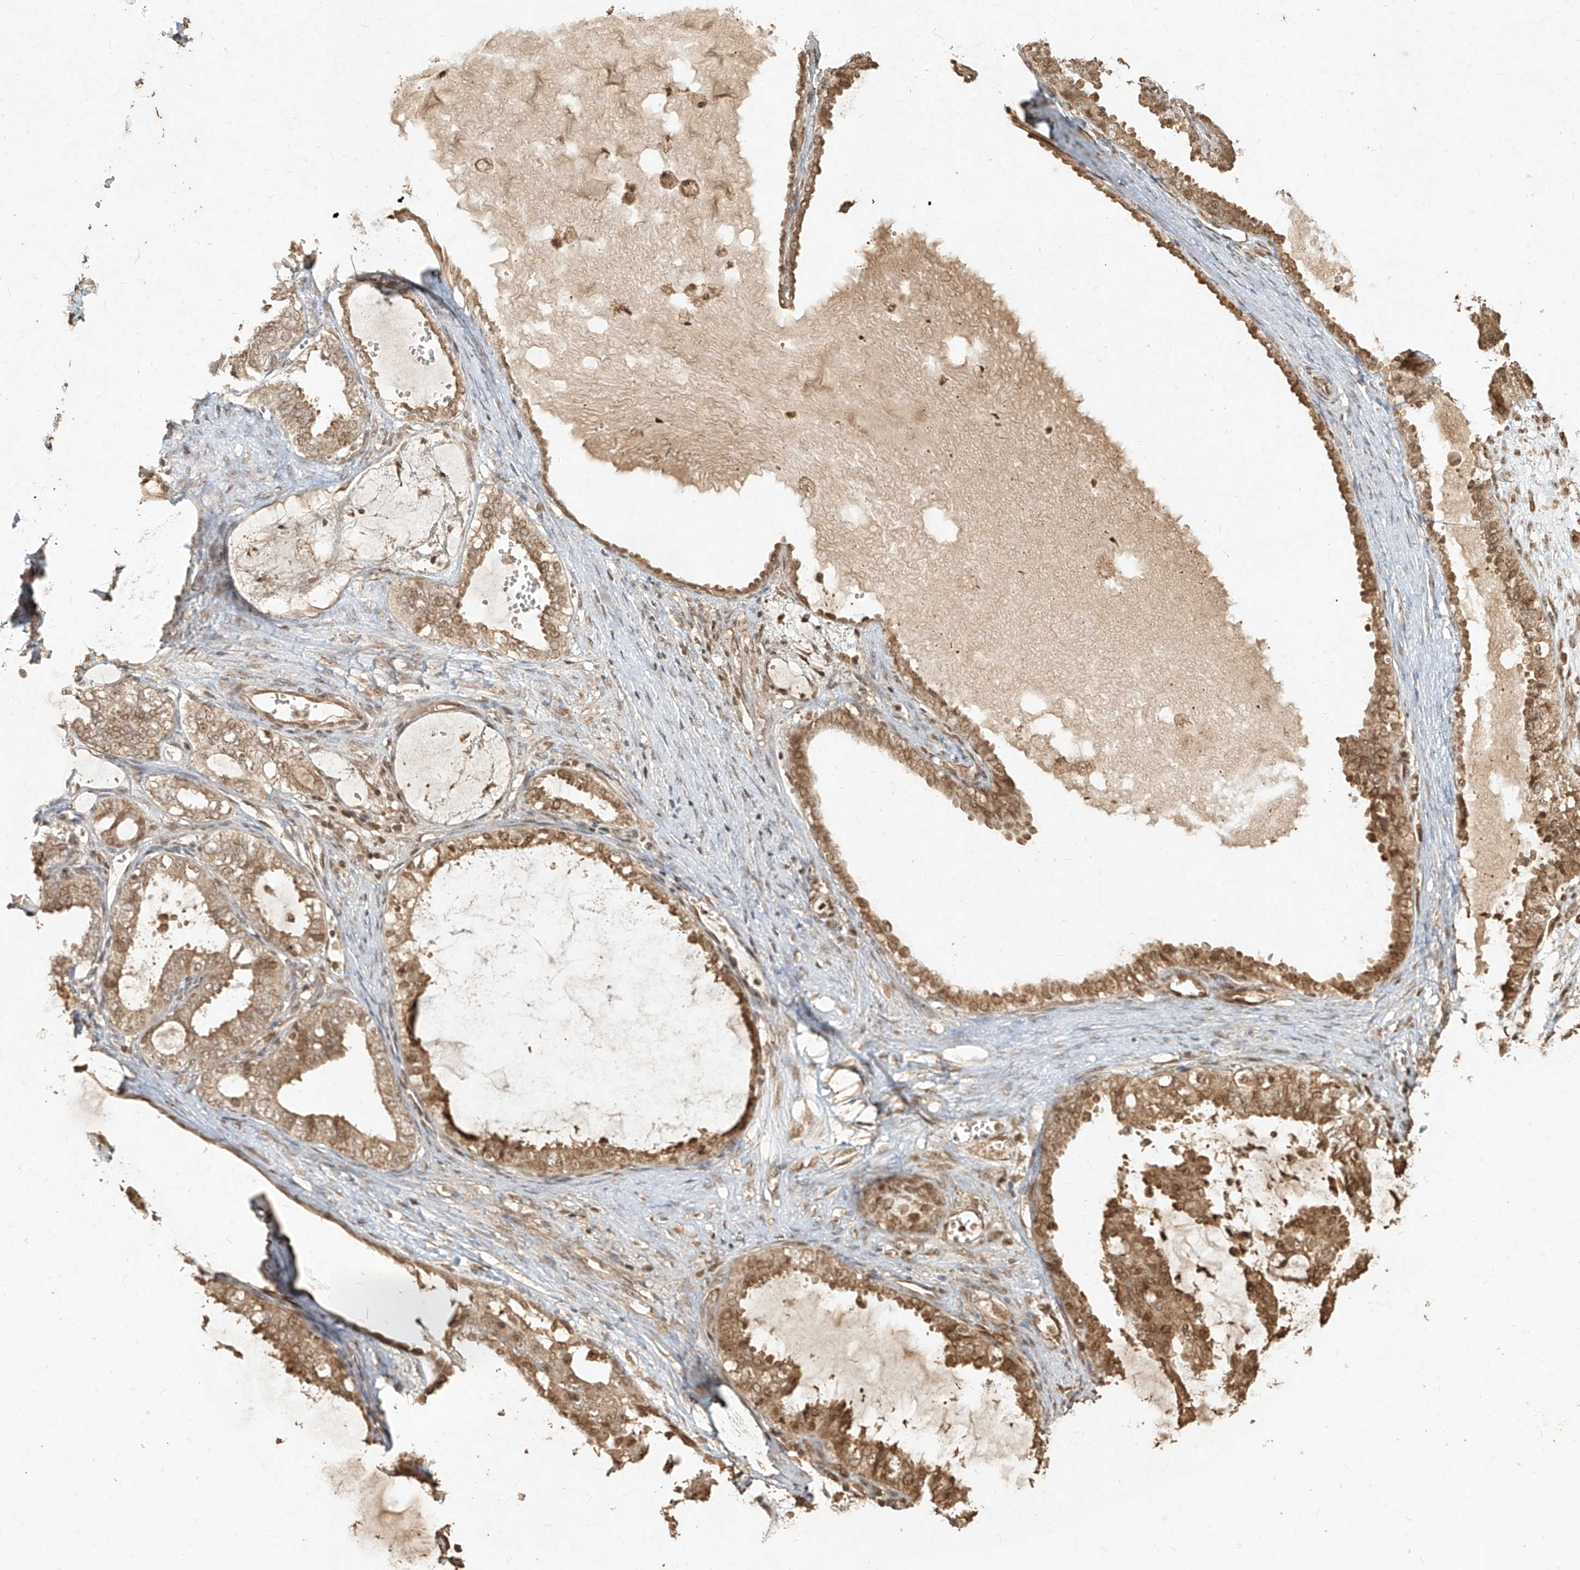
{"staining": {"intensity": "moderate", "quantity": ">75%", "location": "cytoplasmic/membranous,nuclear"}, "tissue": "ovarian cancer", "cell_type": "Tumor cells", "image_type": "cancer", "snomed": [{"axis": "morphology", "description": "Carcinoma, NOS"}, {"axis": "morphology", "description": "Carcinoma, endometroid"}, {"axis": "topography", "description": "Ovary"}], "caption": "Ovarian cancer stained for a protein (brown) shows moderate cytoplasmic/membranous and nuclear positive staining in approximately >75% of tumor cells.", "gene": "UBE2K", "patient": {"sex": "female", "age": 50}}